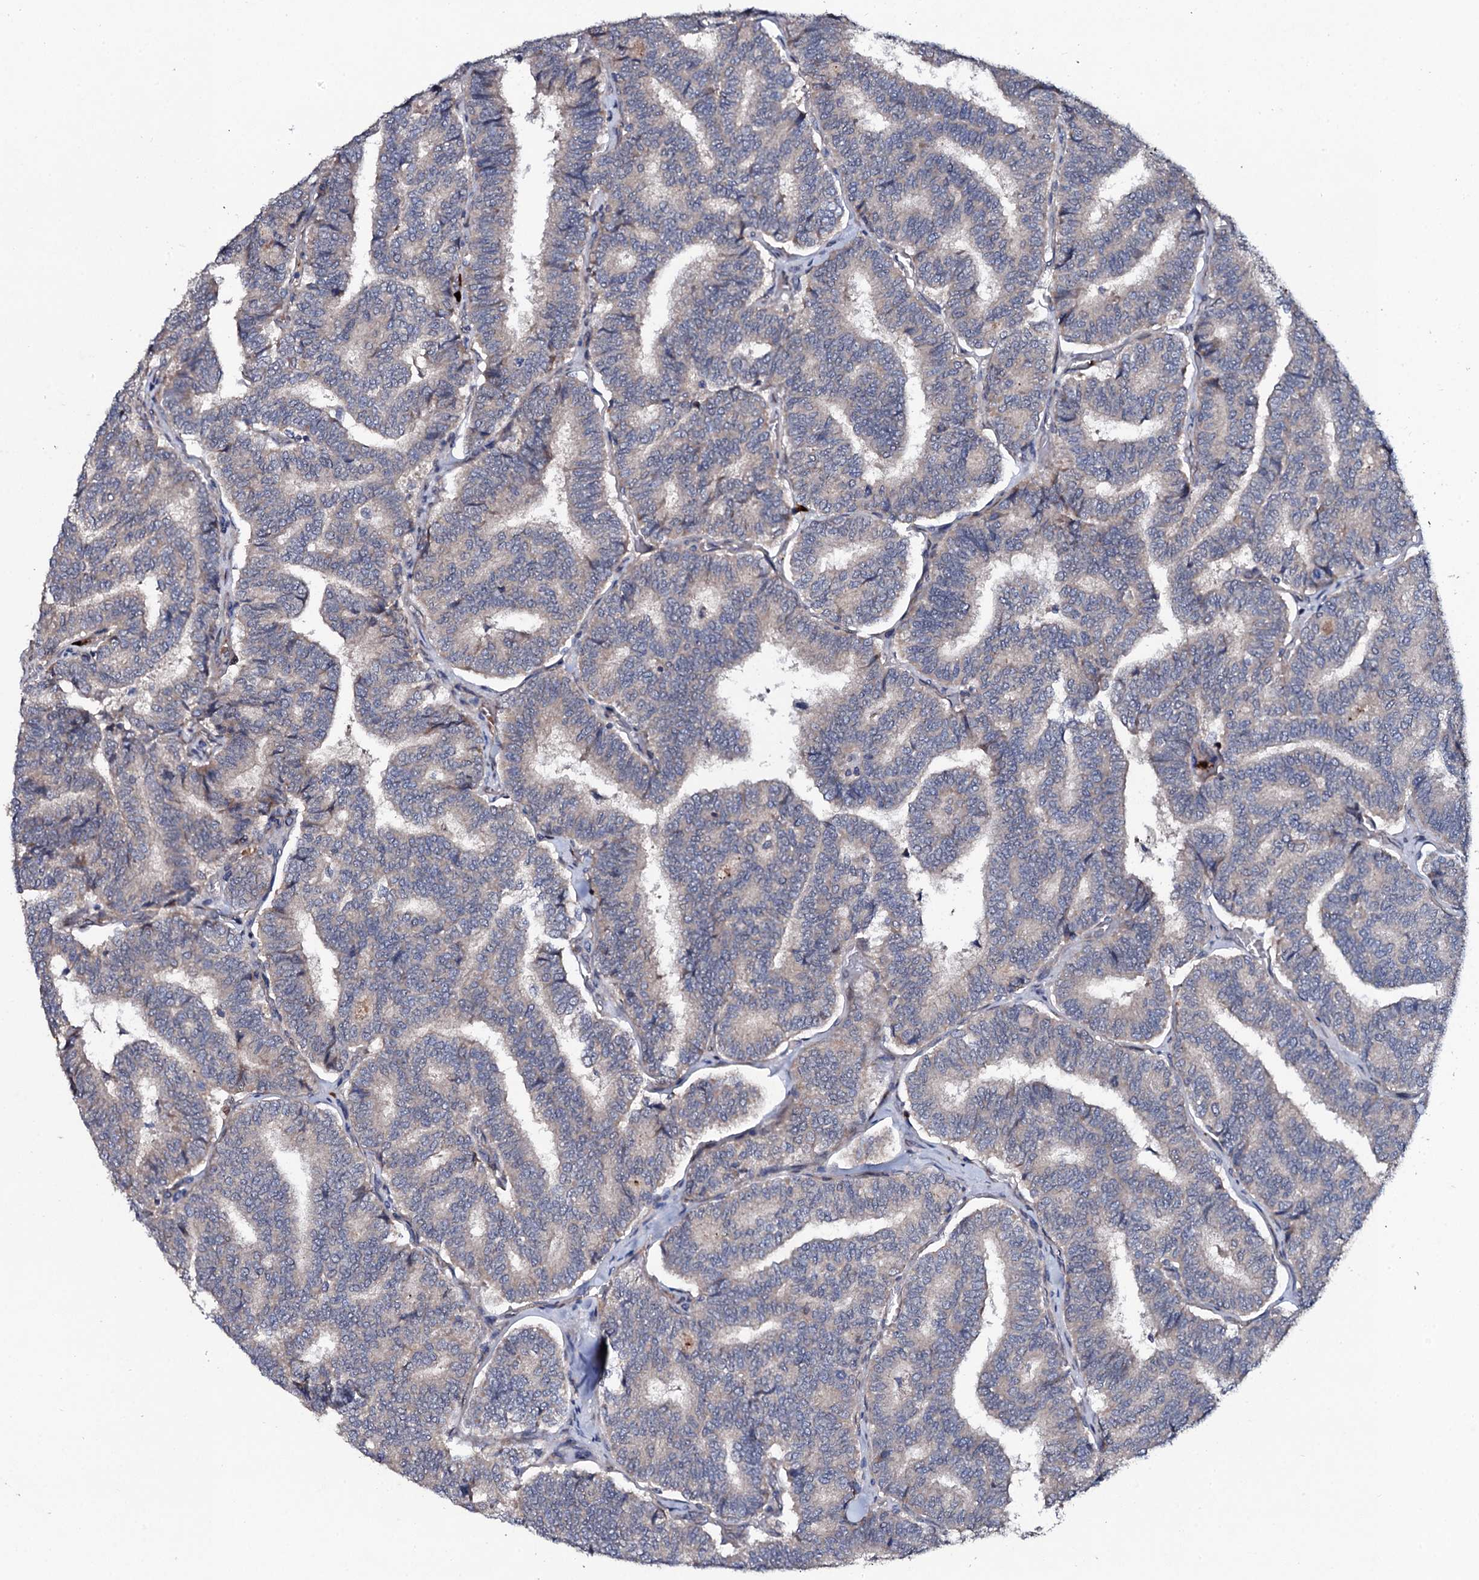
{"staining": {"intensity": "negative", "quantity": "none", "location": "none"}, "tissue": "thyroid cancer", "cell_type": "Tumor cells", "image_type": "cancer", "snomed": [{"axis": "morphology", "description": "Papillary adenocarcinoma, NOS"}, {"axis": "topography", "description": "Thyroid gland"}], "caption": "Tumor cells are negative for protein expression in human thyroid cancer (papillary adenocarcinoma).", "gene": "COG6", "patient": {"sex": "female", "age": 35}}